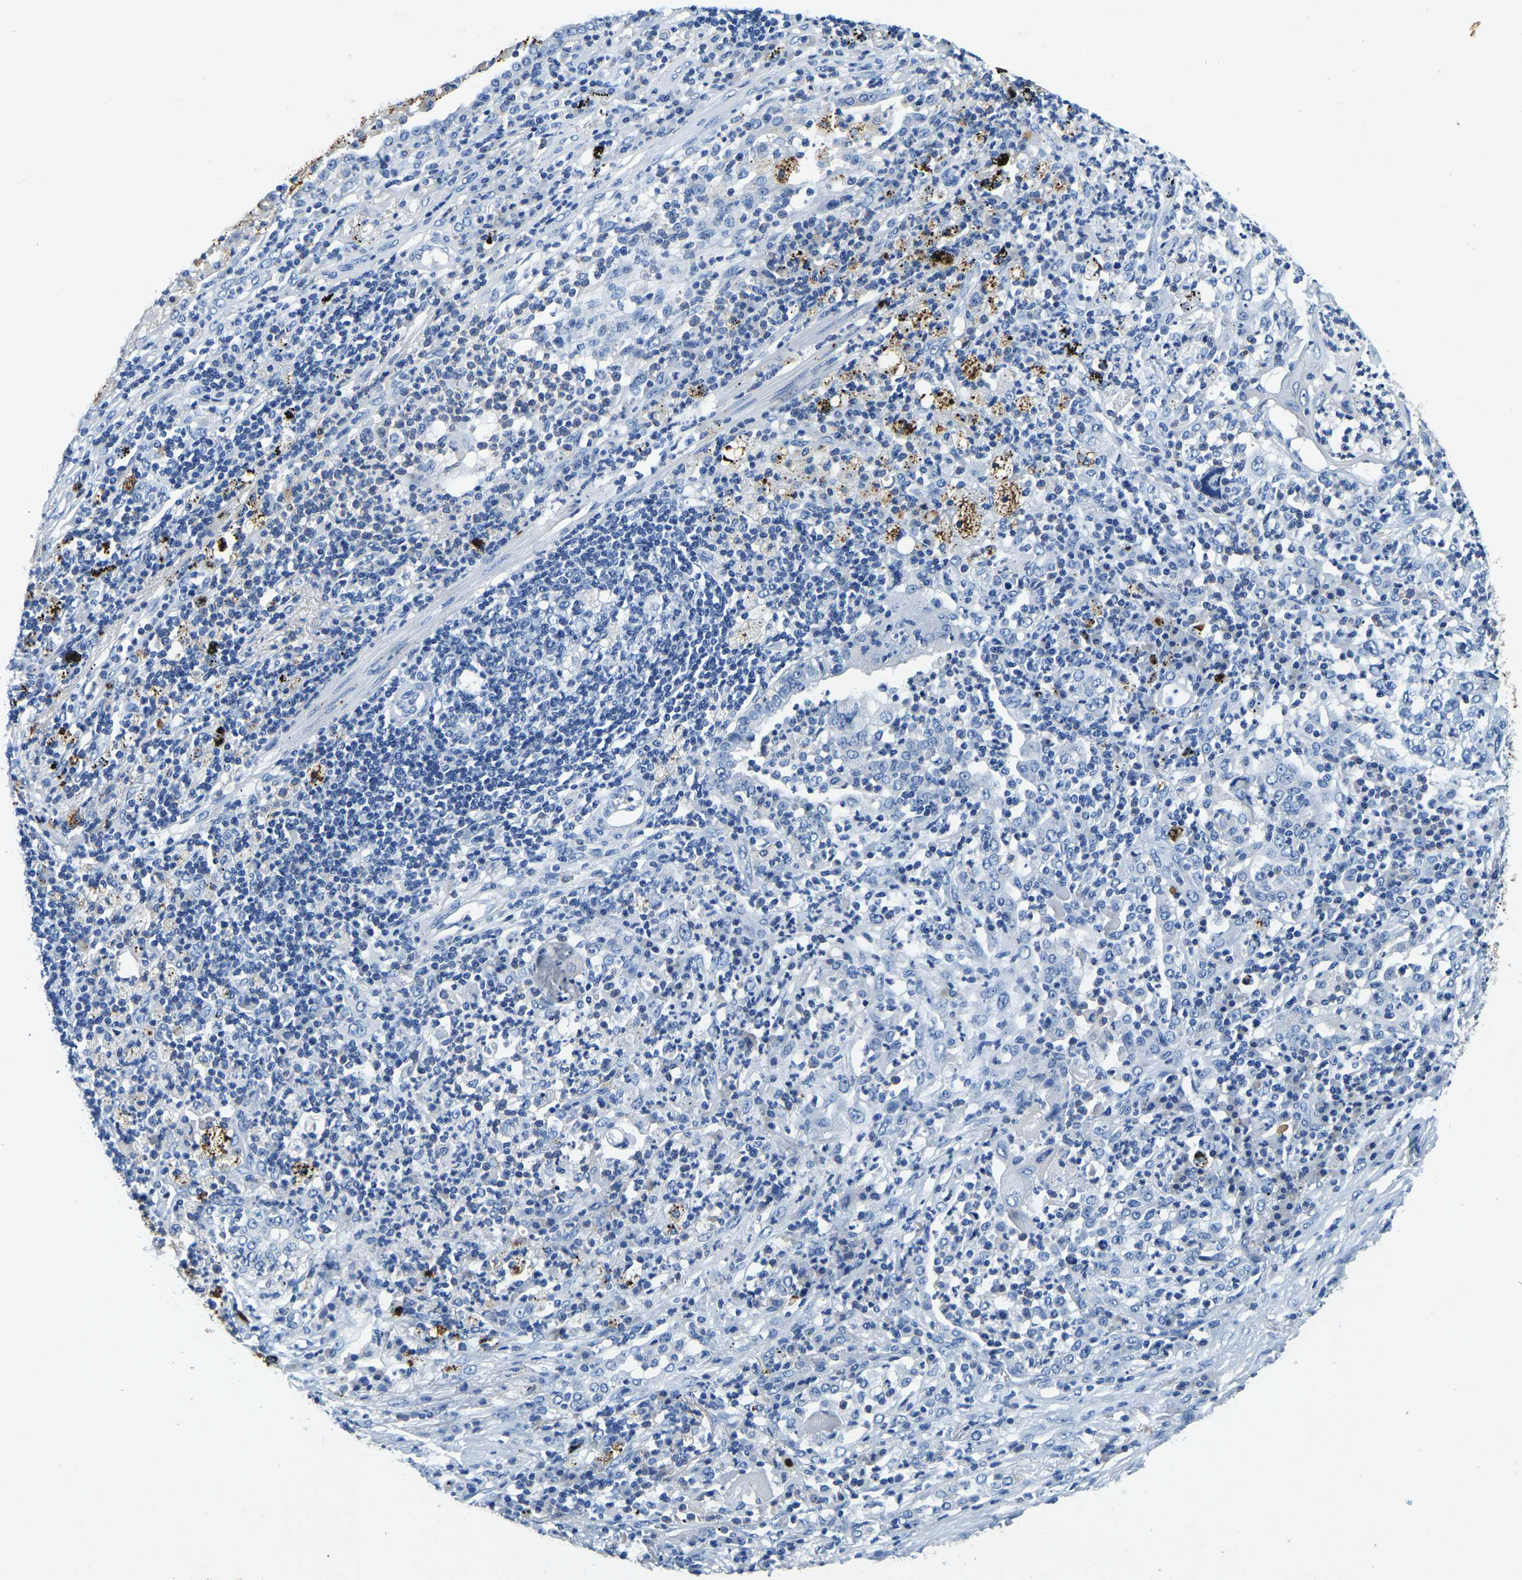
{"staining": {"intensity": "negative", "quantity": "none", "location": "none"}, "tissue": "lung cancer", "cell_type": "Tumor cells", "image_type": "cancer", "snomed": [{"axis": "morphology", "description": "Squamous cell carcinoma, NOS"}, {"axis": "topography", "description": "Lung"}], "caption": "Human squamous cell carcinoma (lung) stained for a protein using IHC shows no expression in tumor cells.", "gene": "UBN2", "patient": {"sex": "female", "age": 63}}